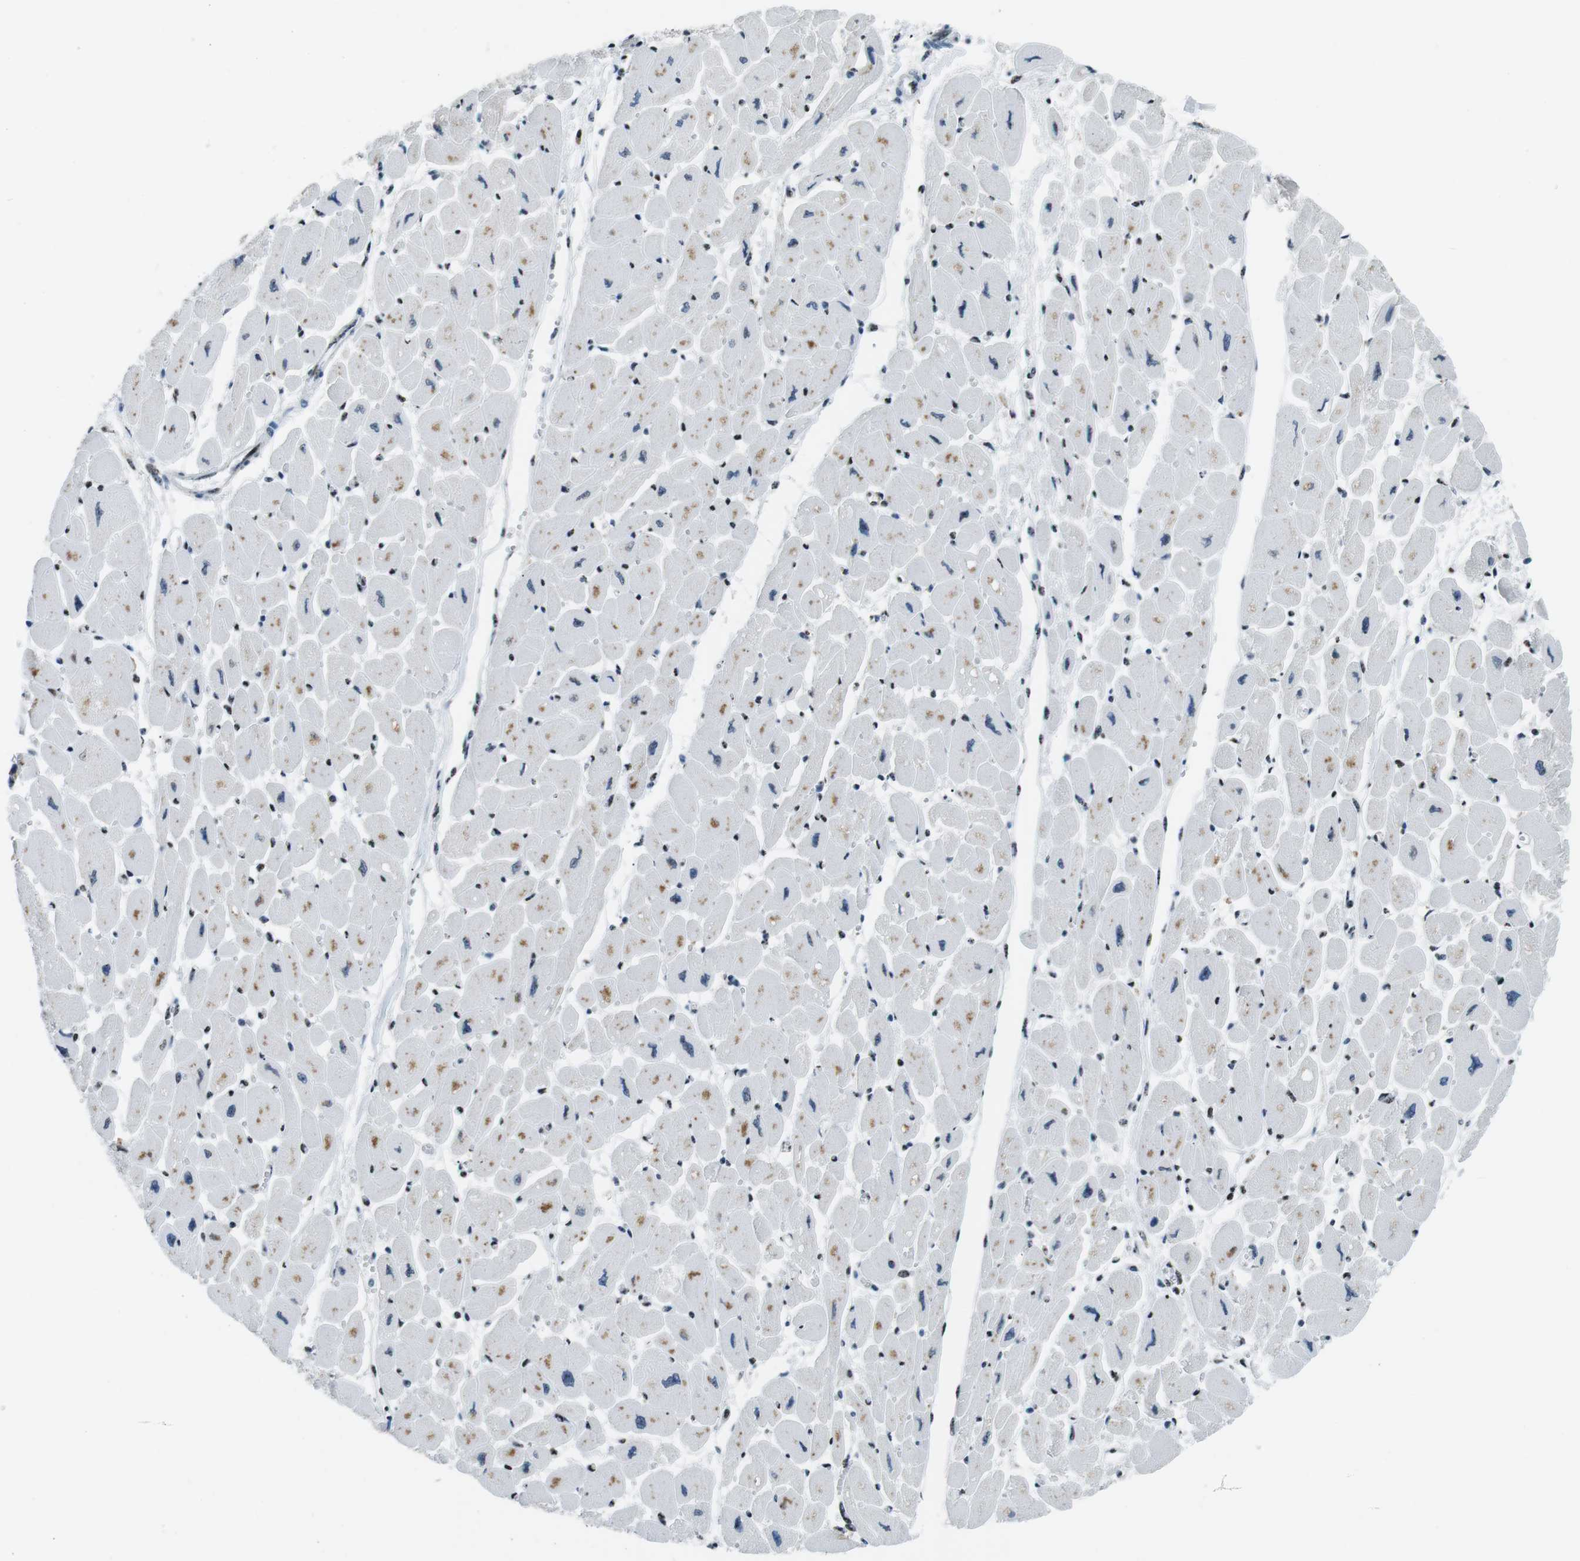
{"staining": {"intensity": "weak", "quantity": "25%-75%", "location": "cytoplasmic/membranous"}, "tissue": "heart muscle", "cell_type": "Cardiomyocytes", "image_type": "normal", "snomed": [{"axis": "morphology", "description": "Normal tissue, NOS"}, {"axis": "topography", "description": "Heart"}], "caption": "Weak cytoplasmic/membranous protein expression is seen in approximately 25%-75% of cardiomyocytes in heart muscle. (Brightfield microscopy of DAB IHC at high magnification).", "gene": "PML", "patient": {"sex": "female", "age": 54}}